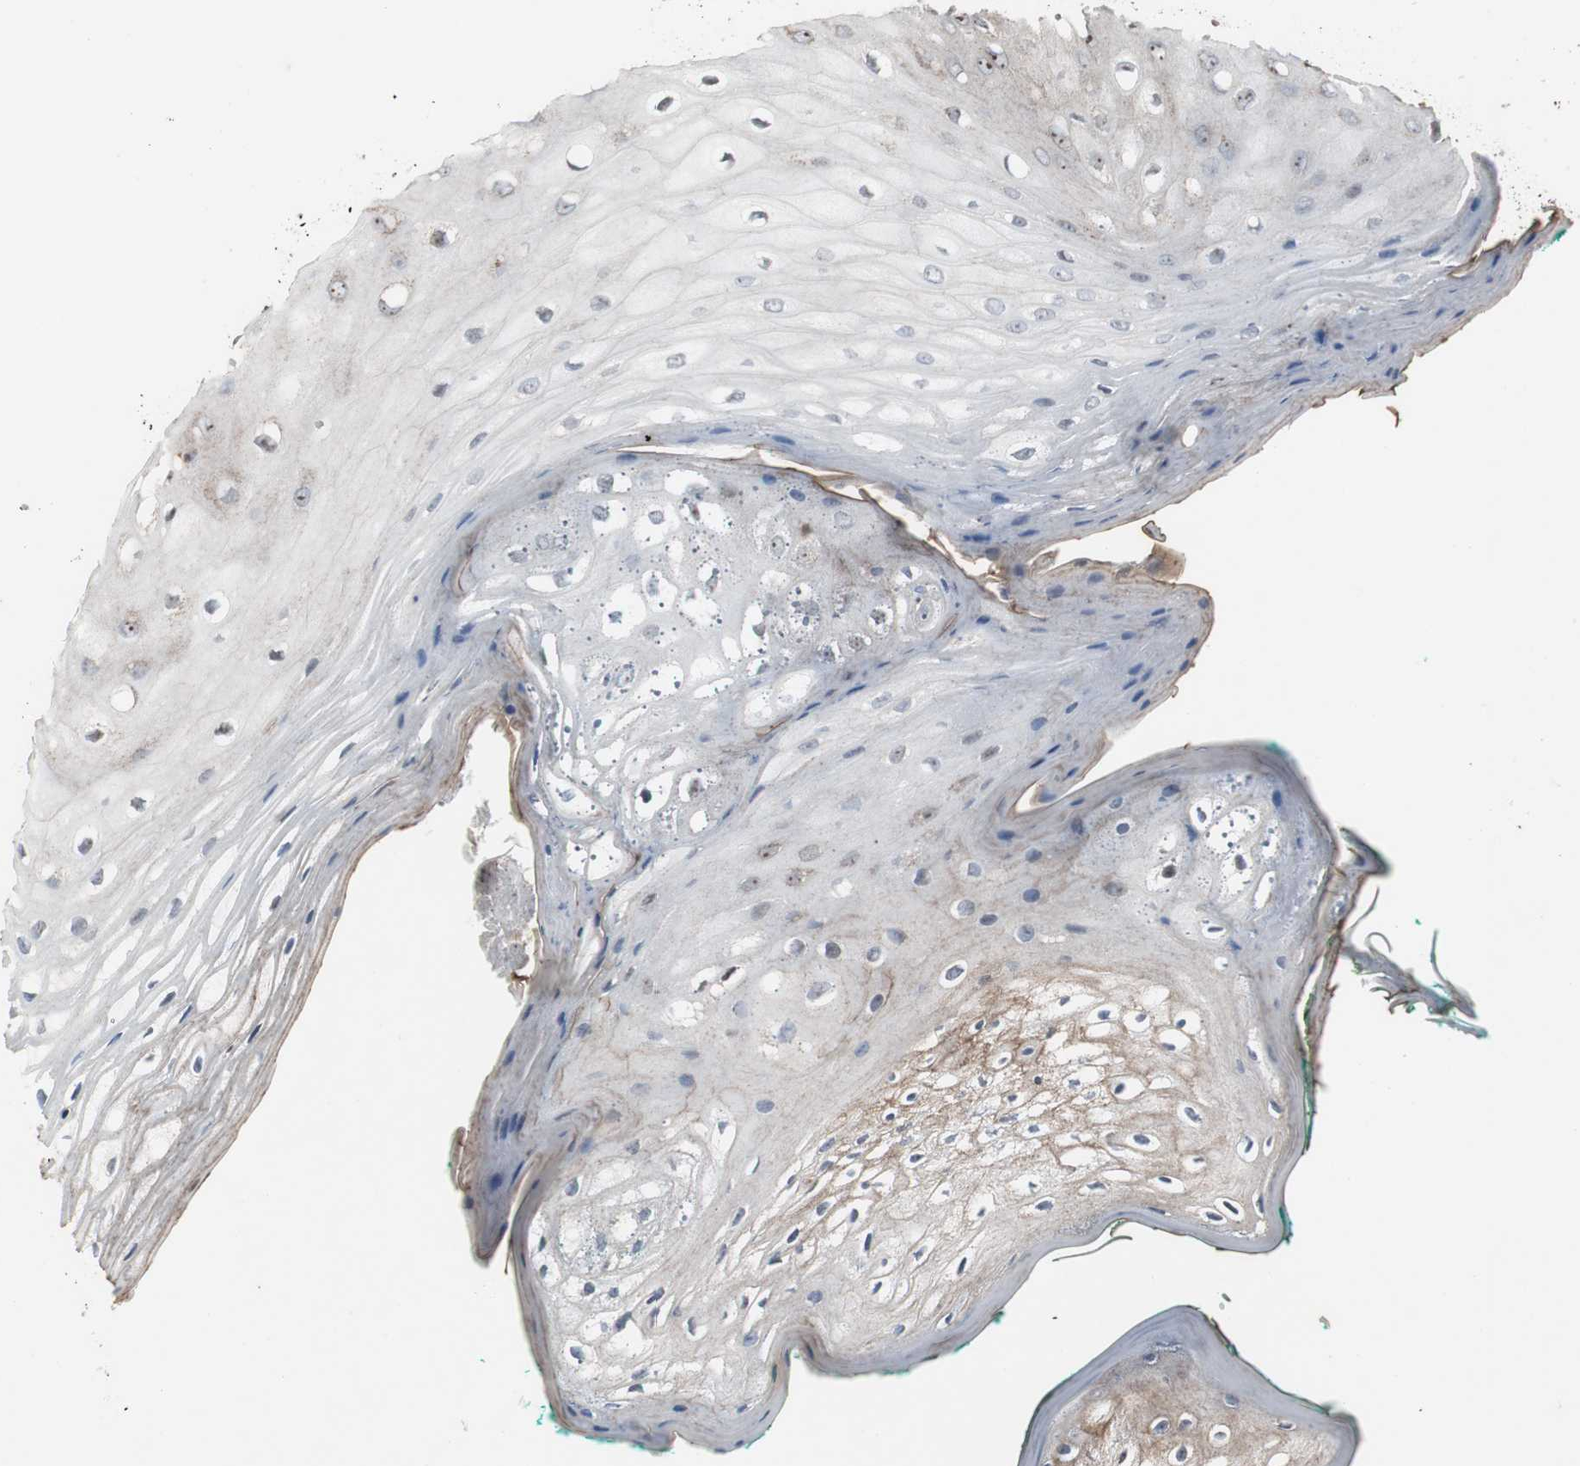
{"staining": {"intensity": "weak", "quantity": "25%-75%", "location": "cytoplasmic/membranous"}, "tissue": "oral mucosa", "cell_type": "Squamous epithelial cells", "image_type": "normal", "snomed": [{"axis": "morphology", "description": "Normal tissue, NOS"}, {"axis": "morphology", "description": "Squamous cell carcinoma, NOS"}, {"axis": "topography", "description": "Skeletal muscle"}, {"axis": "topography", "description": "Oral tissue"}, {"axis": "topography", "description": "Head-Neck"}], "caption": "Immunohistochemical staining of normal oral mucosa displays weak cytoplasmic/membranous protein expression in about 25%-75% of squamous epithelial cells. (Stains: DAB (3,3'-diaminobenzidine) in brown, nuclei in blue, Microscopy: brightfield microscopy at high magnification).", "gene": "MRPL40", "patient": {"sex": "female", "age": 84}}